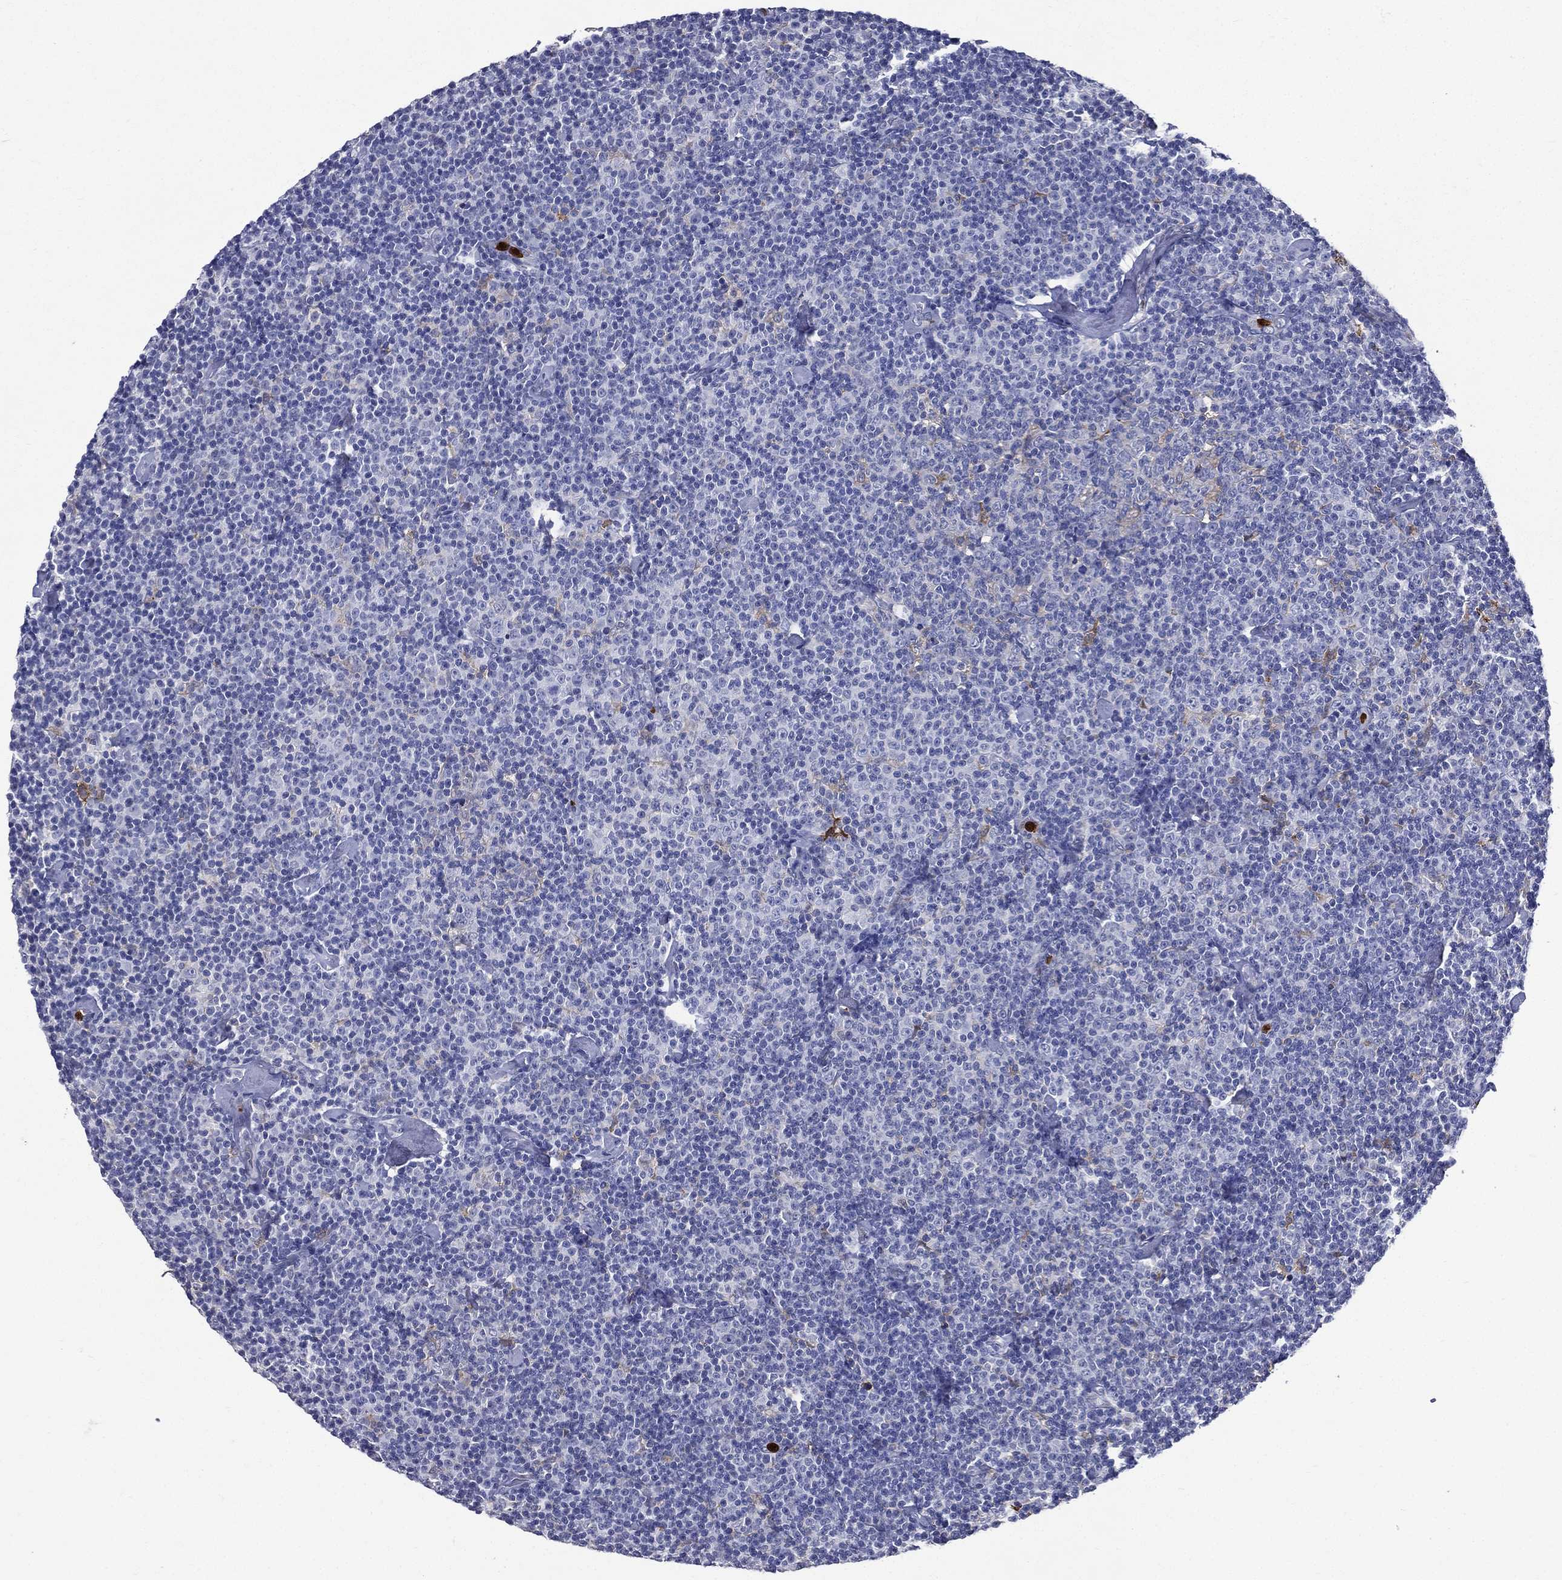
{"staining": {"intensity": "negative", "quantity": "none", "location": "none"}, "tissue": "lymphoma", "cell_type": "Tumor cells", "image_type": "cancer", "snomed": [{"axis": "morphology", "description": "Malignant lymphoma, non-Hodgkin's type, Low grade"}, {"axis": "topography", "description": "Lymph node"}], "caption": "Lymphoma stained for a protein using immunohistochemistry (IHC) shows no staining tumor cells.", "gene": "GPR171", "patient": {"sex": "male", "age": 81}}